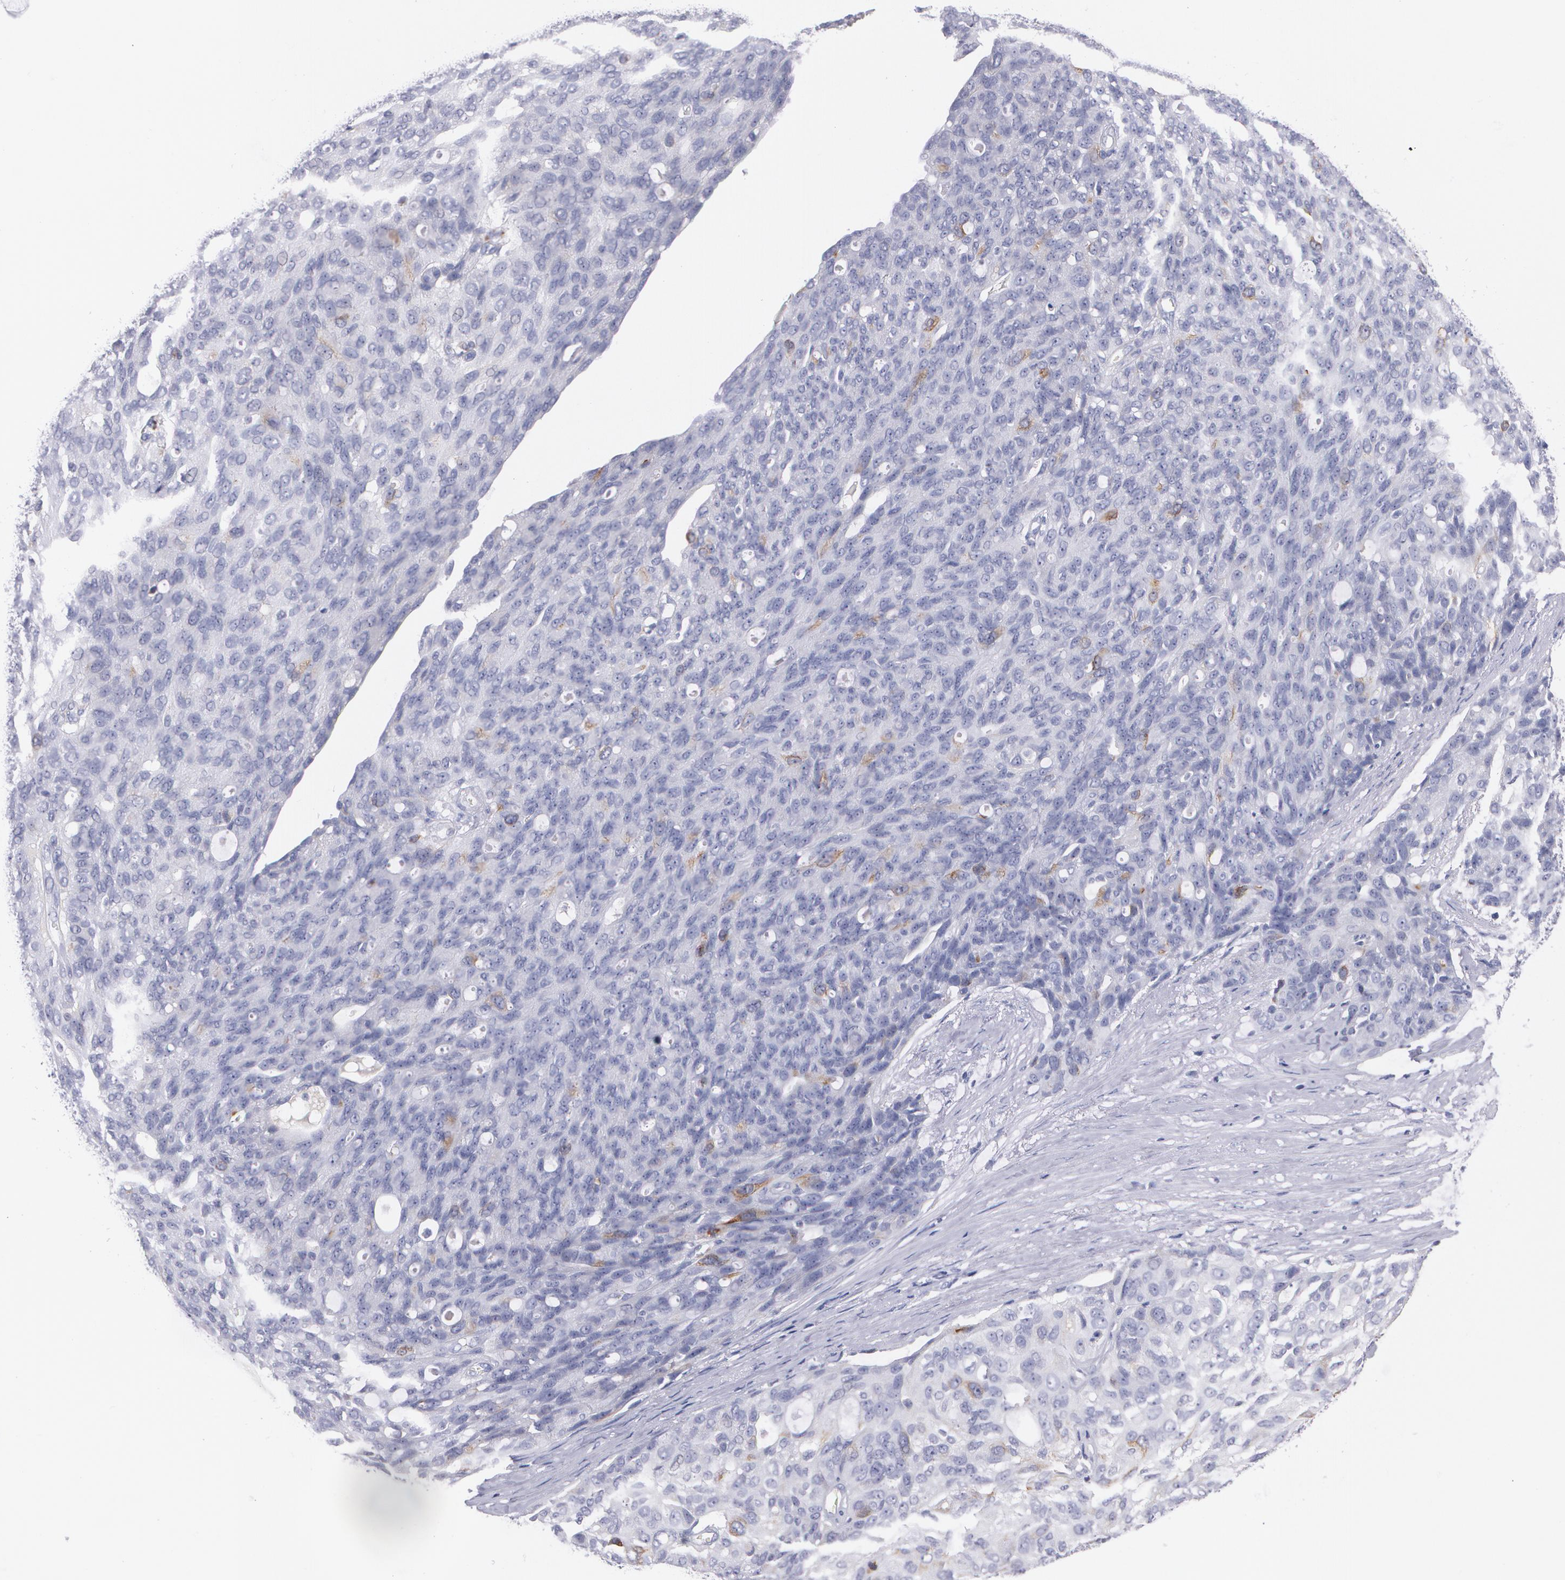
{"staining": {"intensity": "strong", "quantity": "<25%", "location": "cytoplasmic/membranous"}, "tissue": "ovarian cancer", "cell_type": "Tumor cells", "image_type": "cancer", "snomed": [{"axis": "morphology", "description": "Carcinoma, endometroid"}, {"axis": "topography", "description": "Ovary"}], "caption": "A photomicrograph of endometroid carcinoma (ovarian) stained for a protein reveals strong cytoplasmic/membranous brown staining in tumor cells.", "gene": "HMMR", "patient": {"sex": "female", "age": 60}}